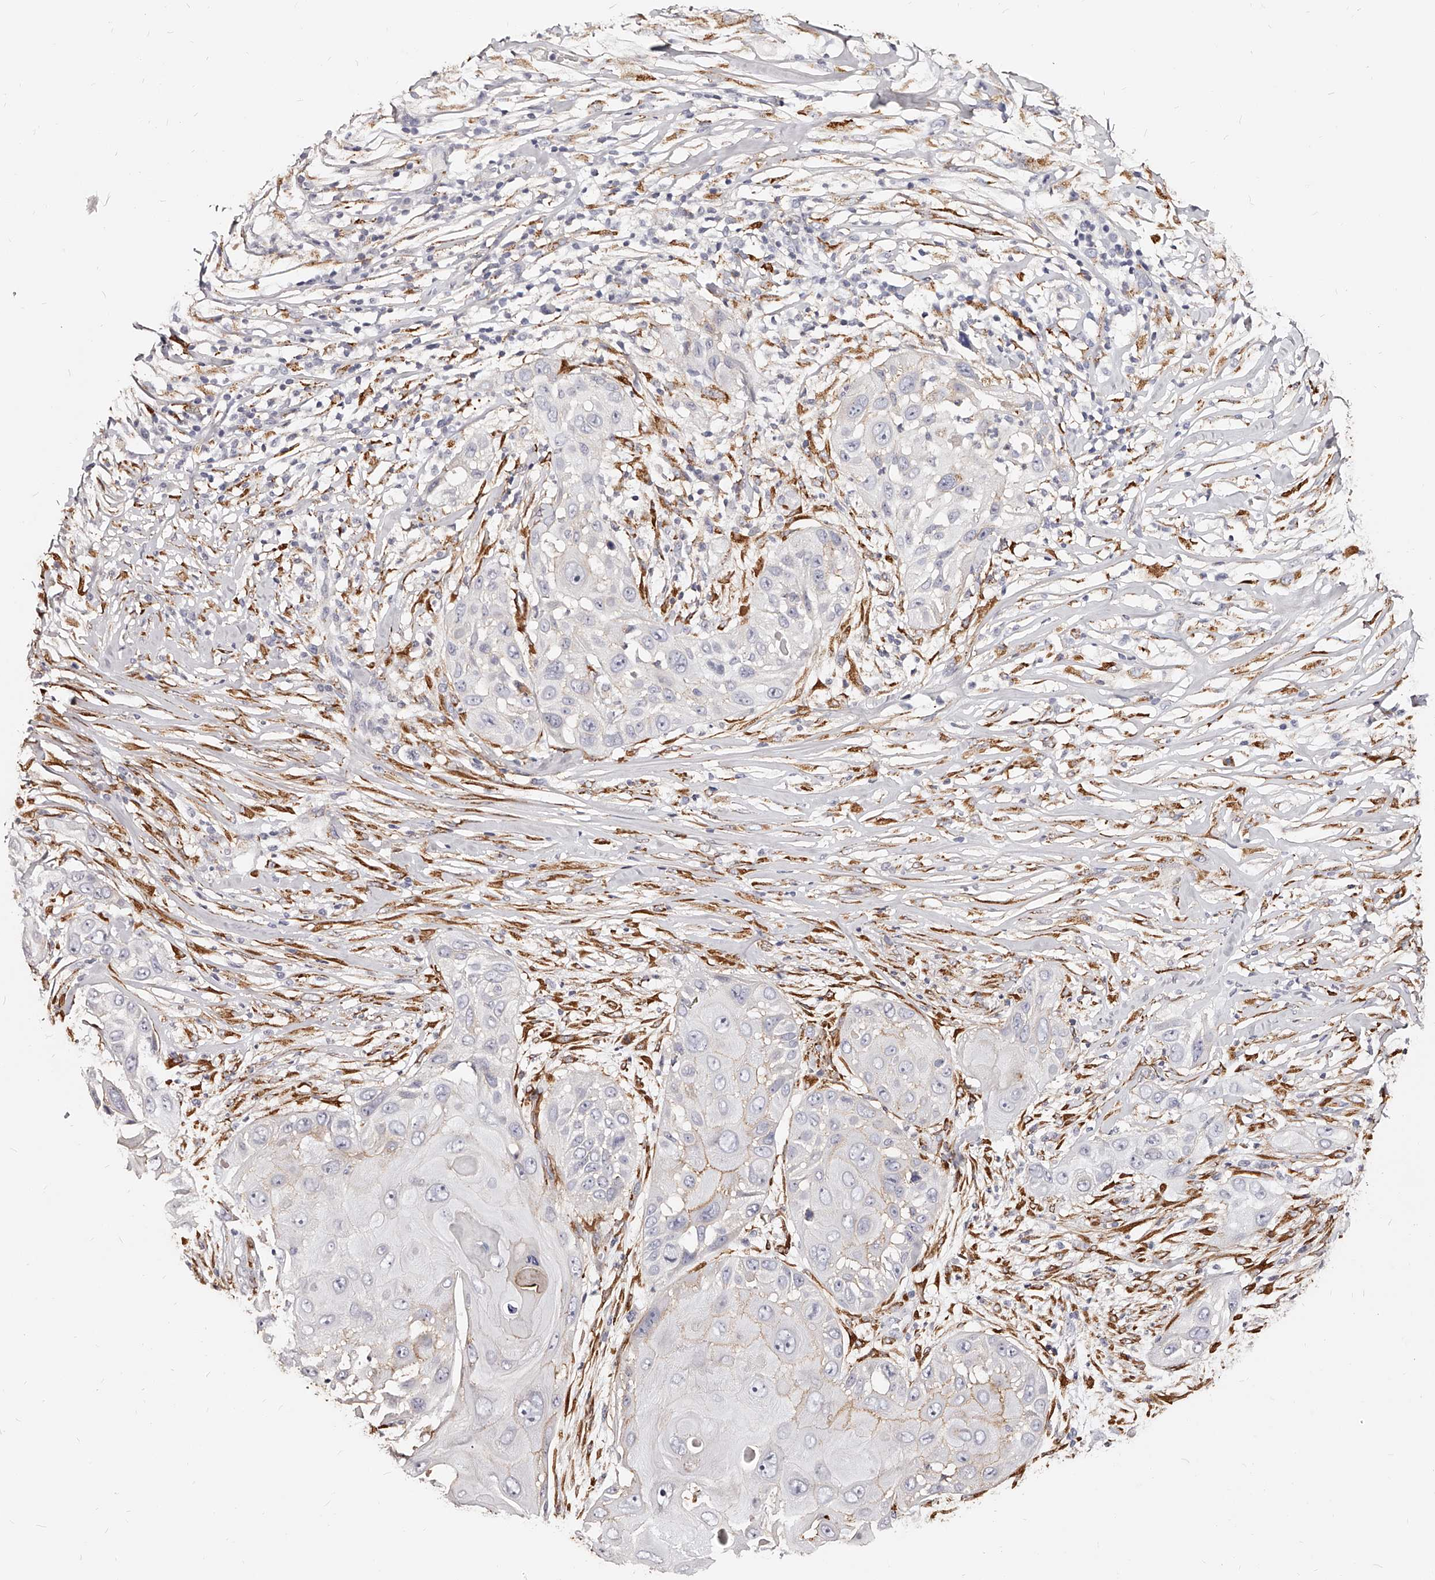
{"staining": {"intensity": "weak", "quantity": "<25%", "location": "cytoplasmic/membranous"}, "tissue": "skin cancer", "cell_type": "Tumor cells", "image_type": "cancer", "snomed": [{"axis": "morphology", "description": "Squamous cell carcinoma, NOS"}, {"axis": "topography", "description": "Skin"}], "caption": "Skin cancer stained for a protein using immunohistochemistry displays no expression tumor cells.", "gene": "CD82", "patient": {"sex": "female", "age": 44}}